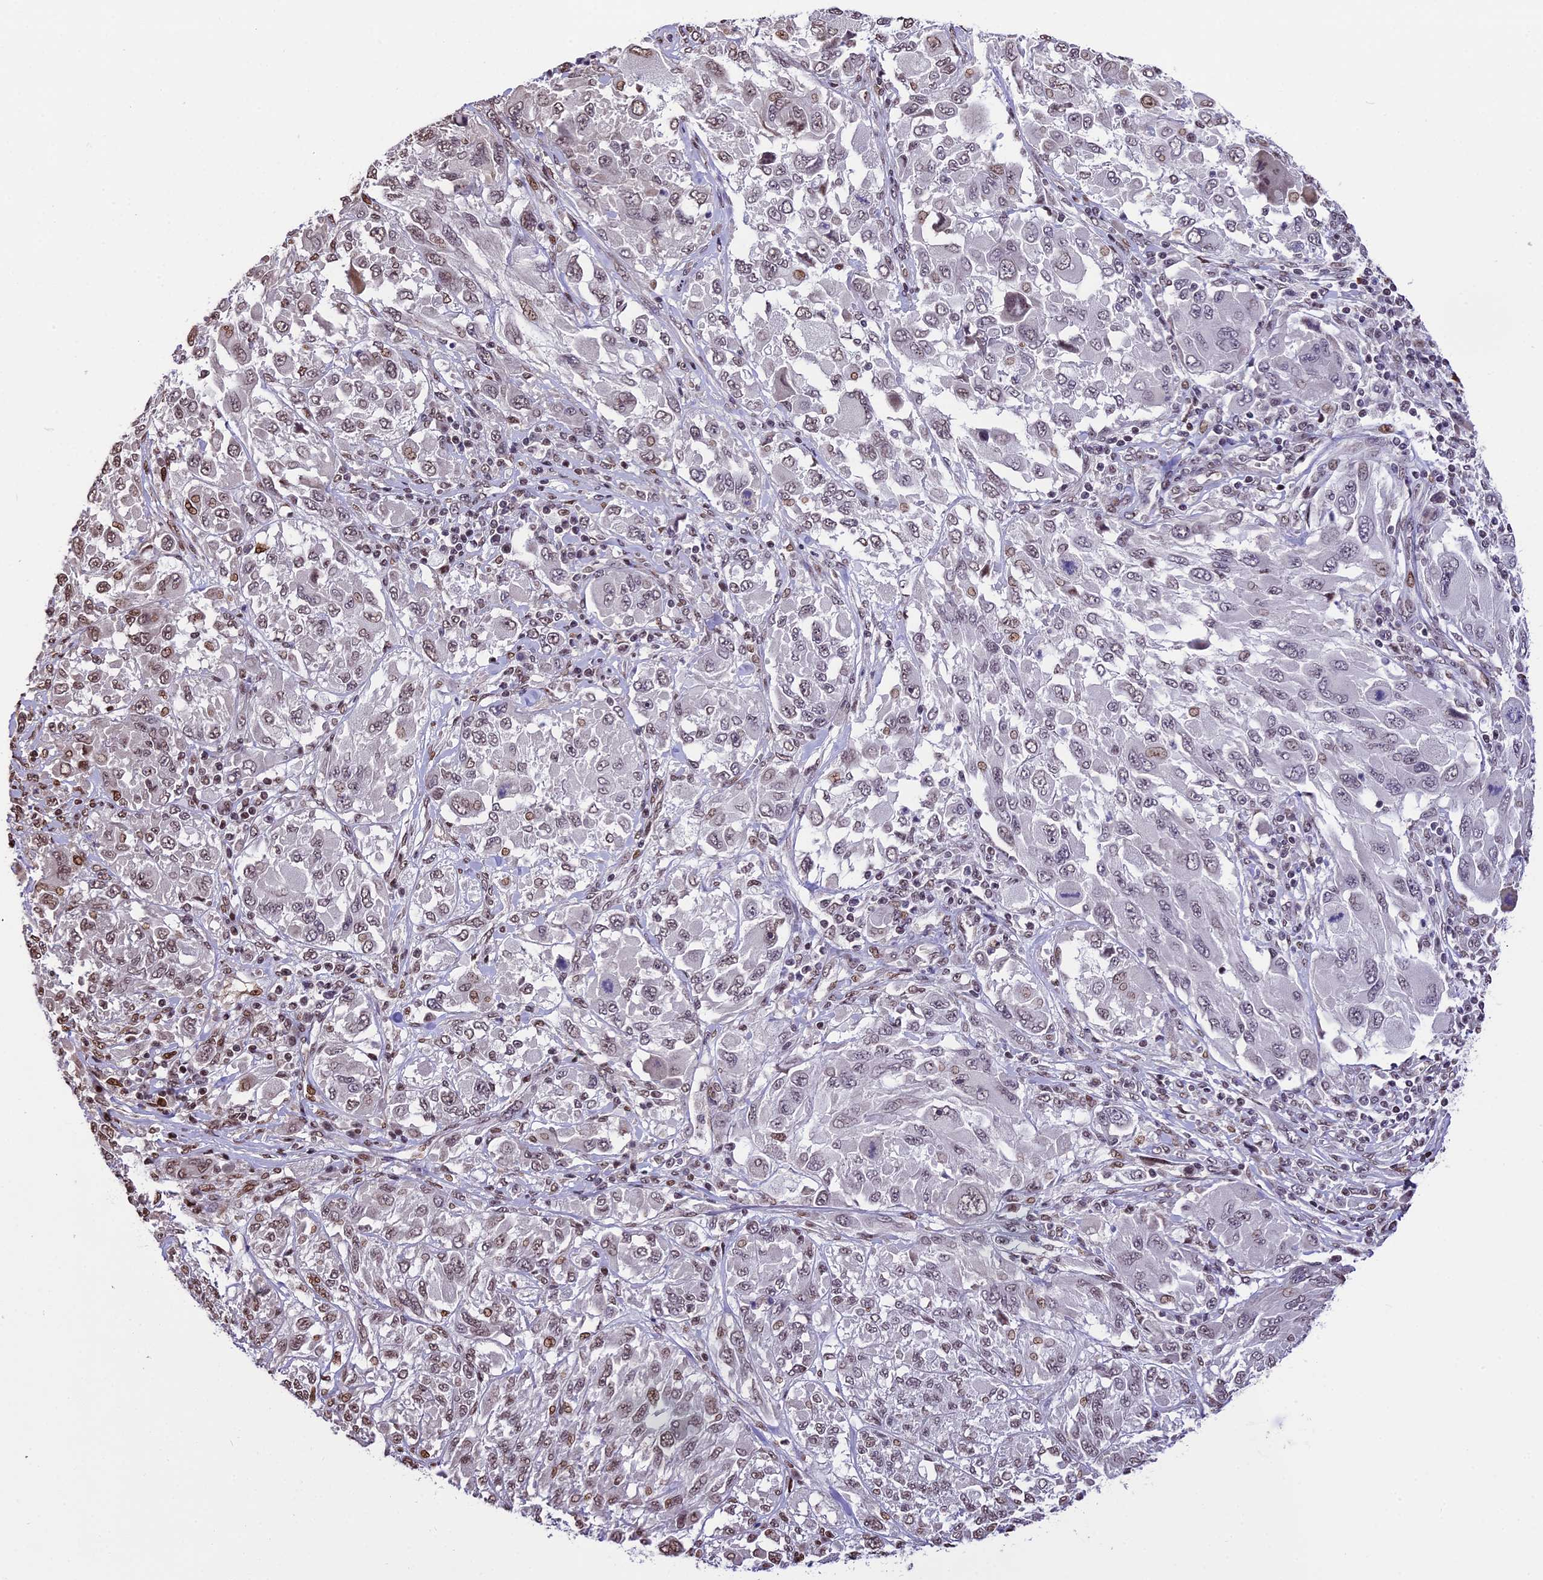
{"staining": {"intensity": "weak", "quantity": "25%-75%", "location": "nuclear"}, "tissue": "melanoma", "cell_type": "Tumor cells", "image_type": "cancer", "snomed": [{"axis": "morphology", "description": "Malignant melanoma, NOS"}, {"axis": "topography", "description": "Skin"}], "caption": "Melanoma tissue demonstrates weak nuclear staining in about 25%-75% of tumor cells", "gene": "POLR3E", "patient": {"sex": "female", "age": 91}}